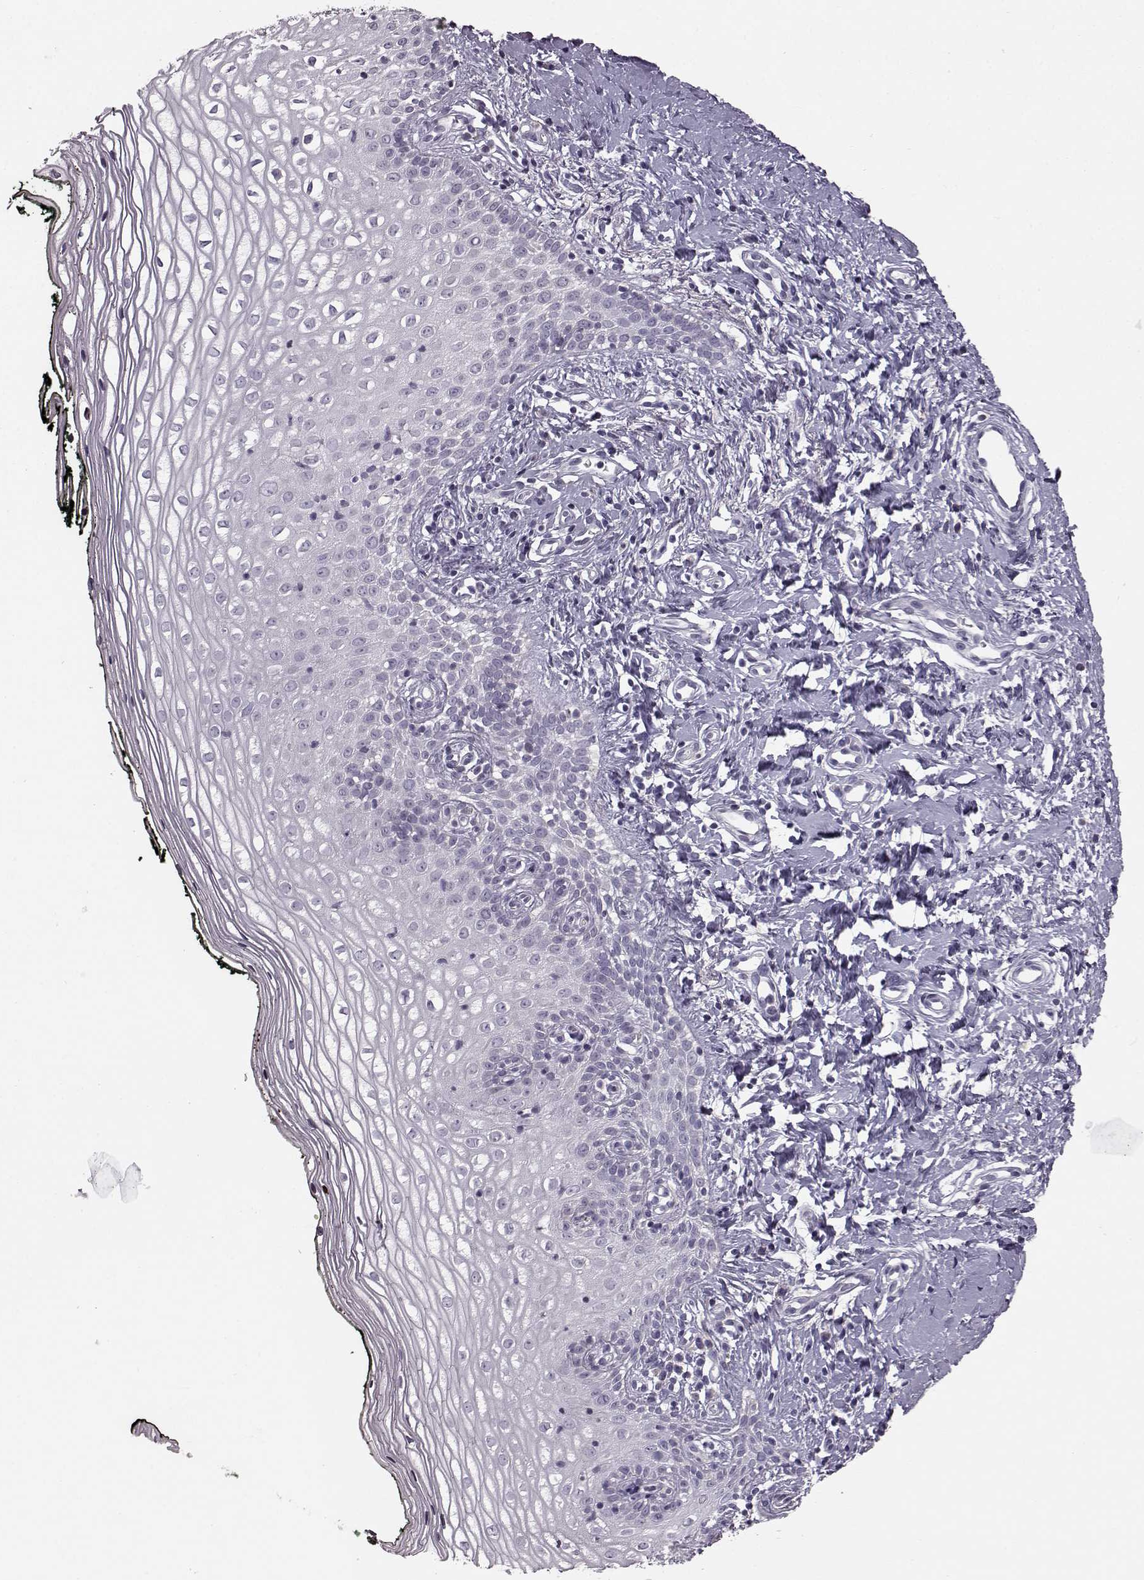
{"staining": {"intensity": "negative", "quantity": "none", "location": "none"}, "tissue": "vagina", "cell_type": "Squamous epithelial cells", "image_type": "normal", "snomed": [{"axis": "morphology", "description": "Normal tissue, NOS"}, {"axis": "topography", "description": "Vagina"}], "caption": "Immunohistochemistry (IHC) histopathology image of unremarkable vagina: vagina stained with DAB exhibits no significant protein expression in squamous epithelial cells. Brightfield microscopy of IHC stained with DAB (3,3'-diaminobenzidine) (brown) and hematoxylin (blue), captured at high magnification.", "gene": "FAM8A1", "patient": {"sex": "female", "age": 47}}